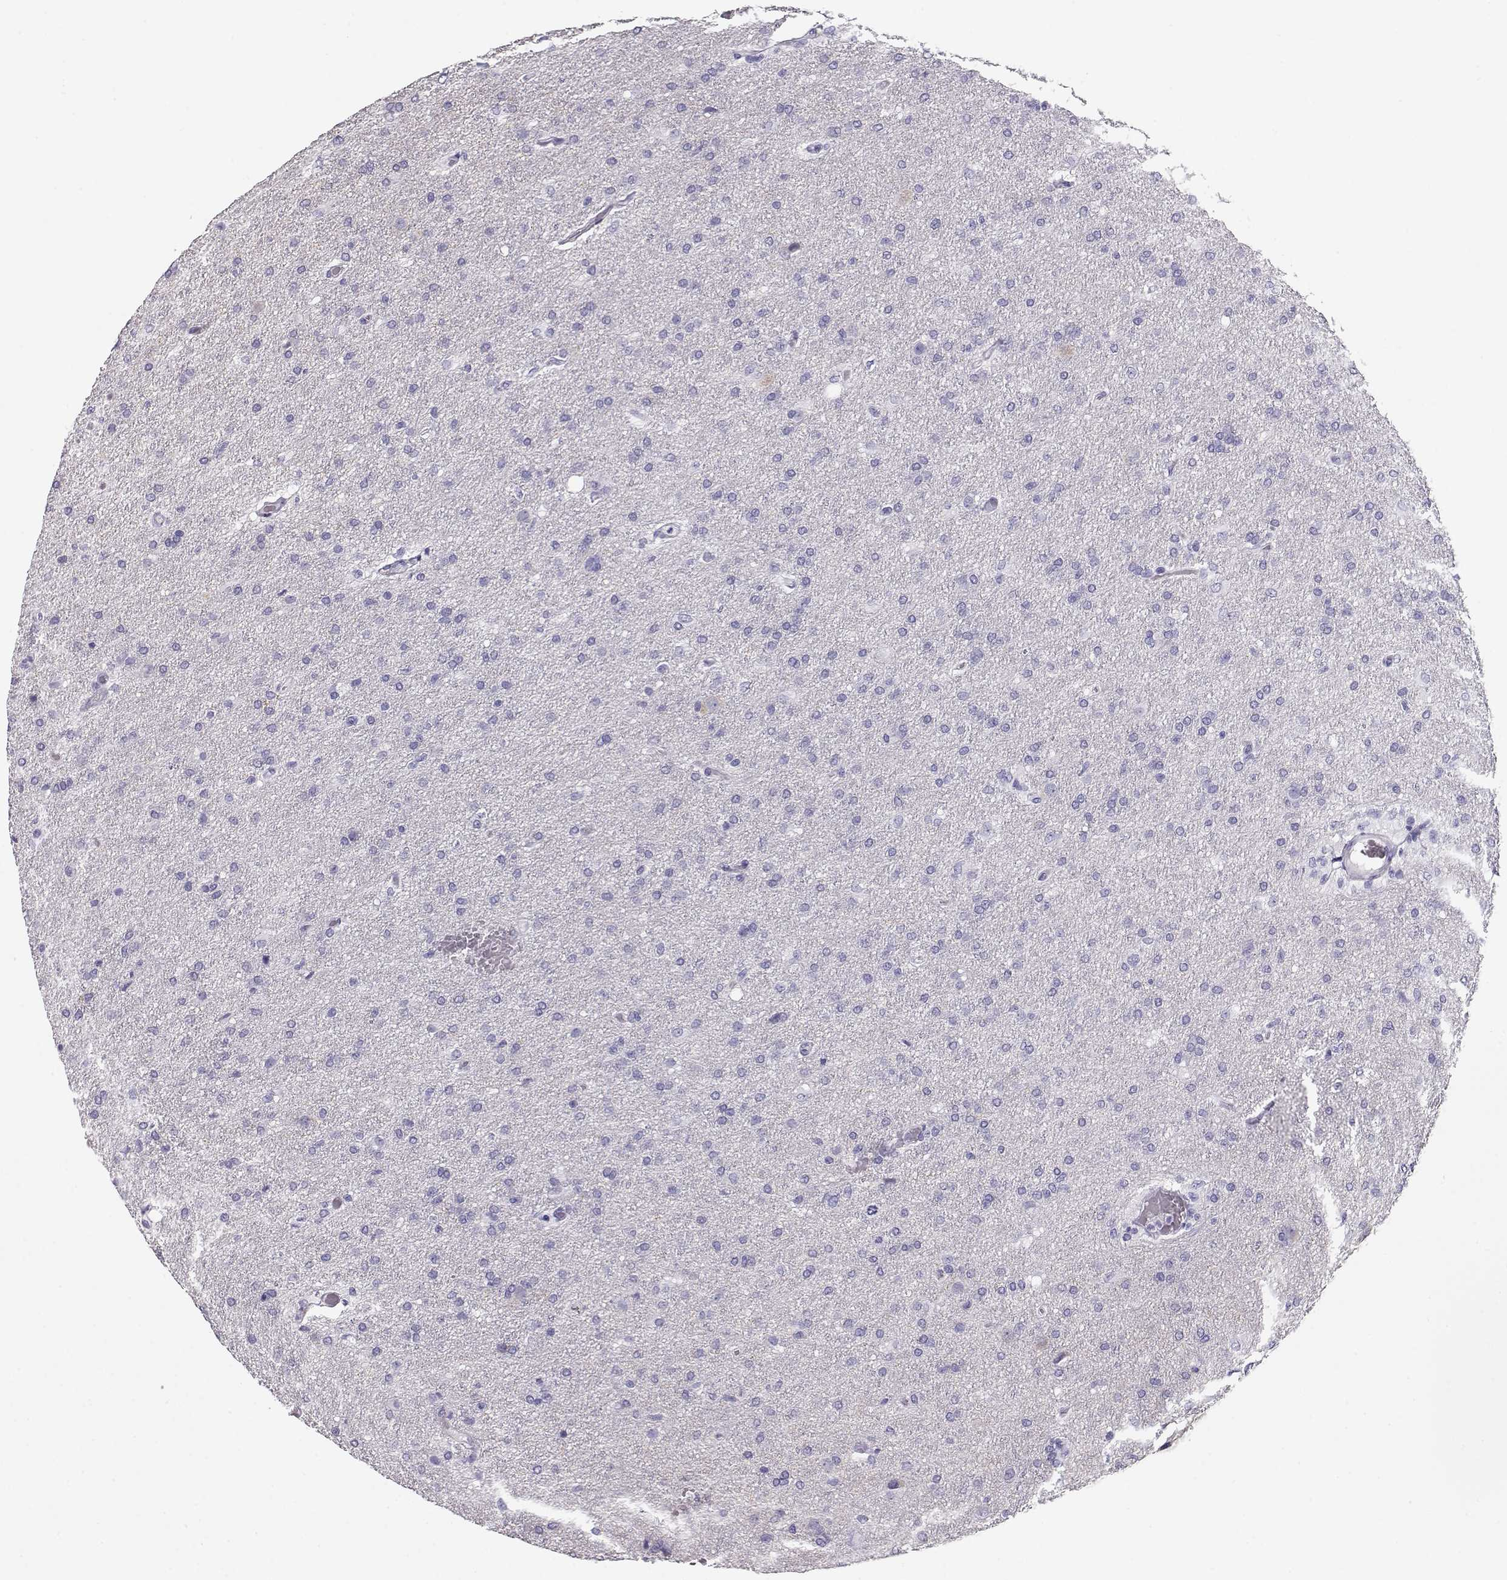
{"staining": {"intensity": "negative", "quantity": "none", "location": "none"}, "tissue": "glioma", "cell_type": "Tumor cells", "image_type": "cancer", "snomed": [{"axis": "morphology", "description": "Glioma, malignant, High grade"}, {"axis": "topography", "description": "Brain"}], "caption": "Immunohistochemical staining of glioma shows no significant staining in tumor cells.", "gene": "ACTN2", "patient": {"sex": "male", "age": 68}}